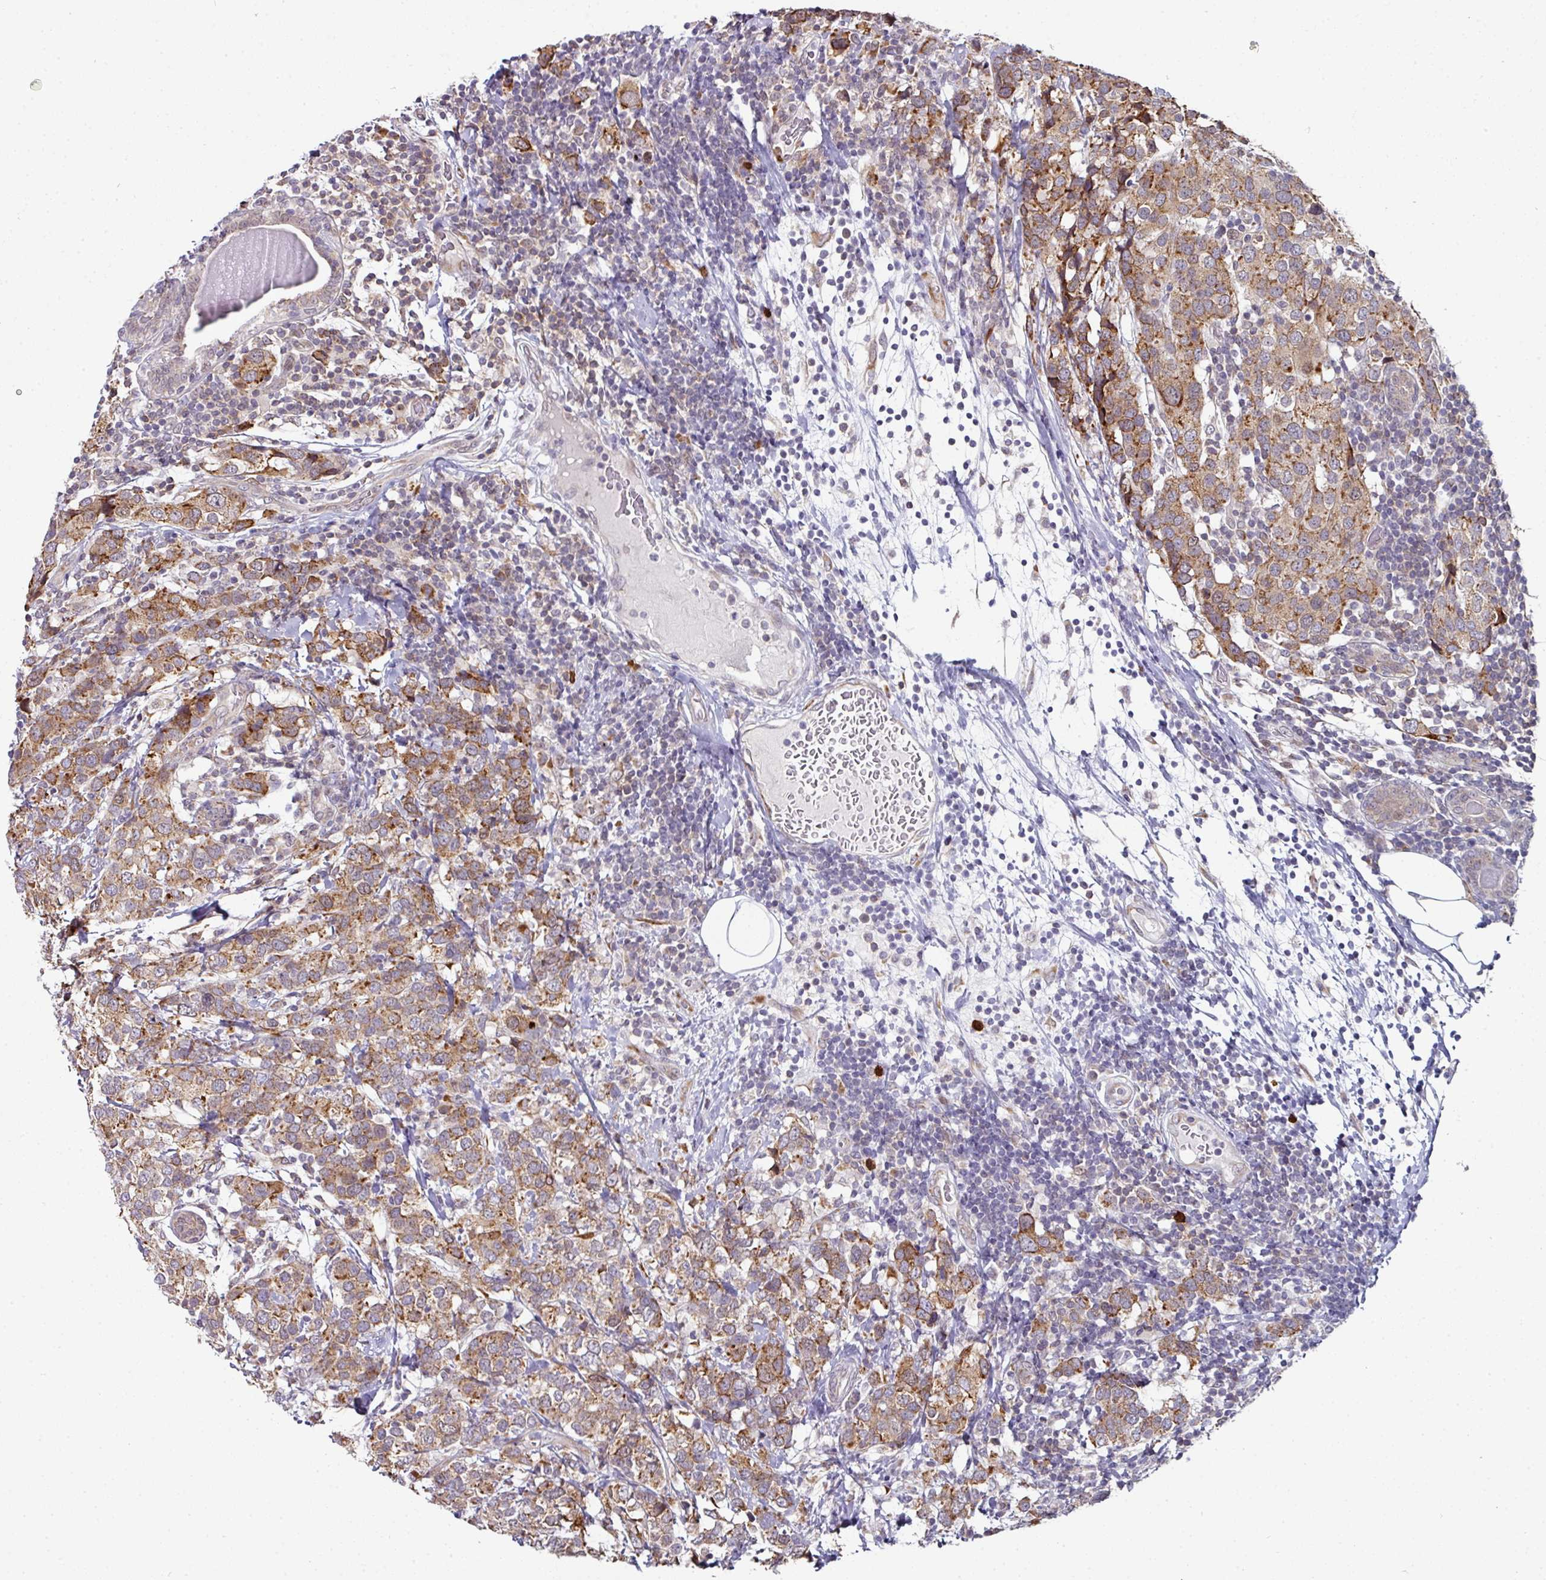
{"staining": {"intensity": "moderate", "quantity": ">75%", "location": "cytoplasmic/membranous"}, "tissue": "breast cancer", "cell_type": "Tumor cells", "image_type": "cancer", "snomed": [{"axis": "morphology", "description": "Lobular carcinoma"}, {"axis": "topography", "description": "Breast"}], "caption": "Protein staining of breast lobular carcinoma tissue demonstrates moderate cytoplasmic/membranous staining in approximately >75% of tumor cells.", "gene": "APOLD1", "patient": {"sex": "female", "age": 59}}